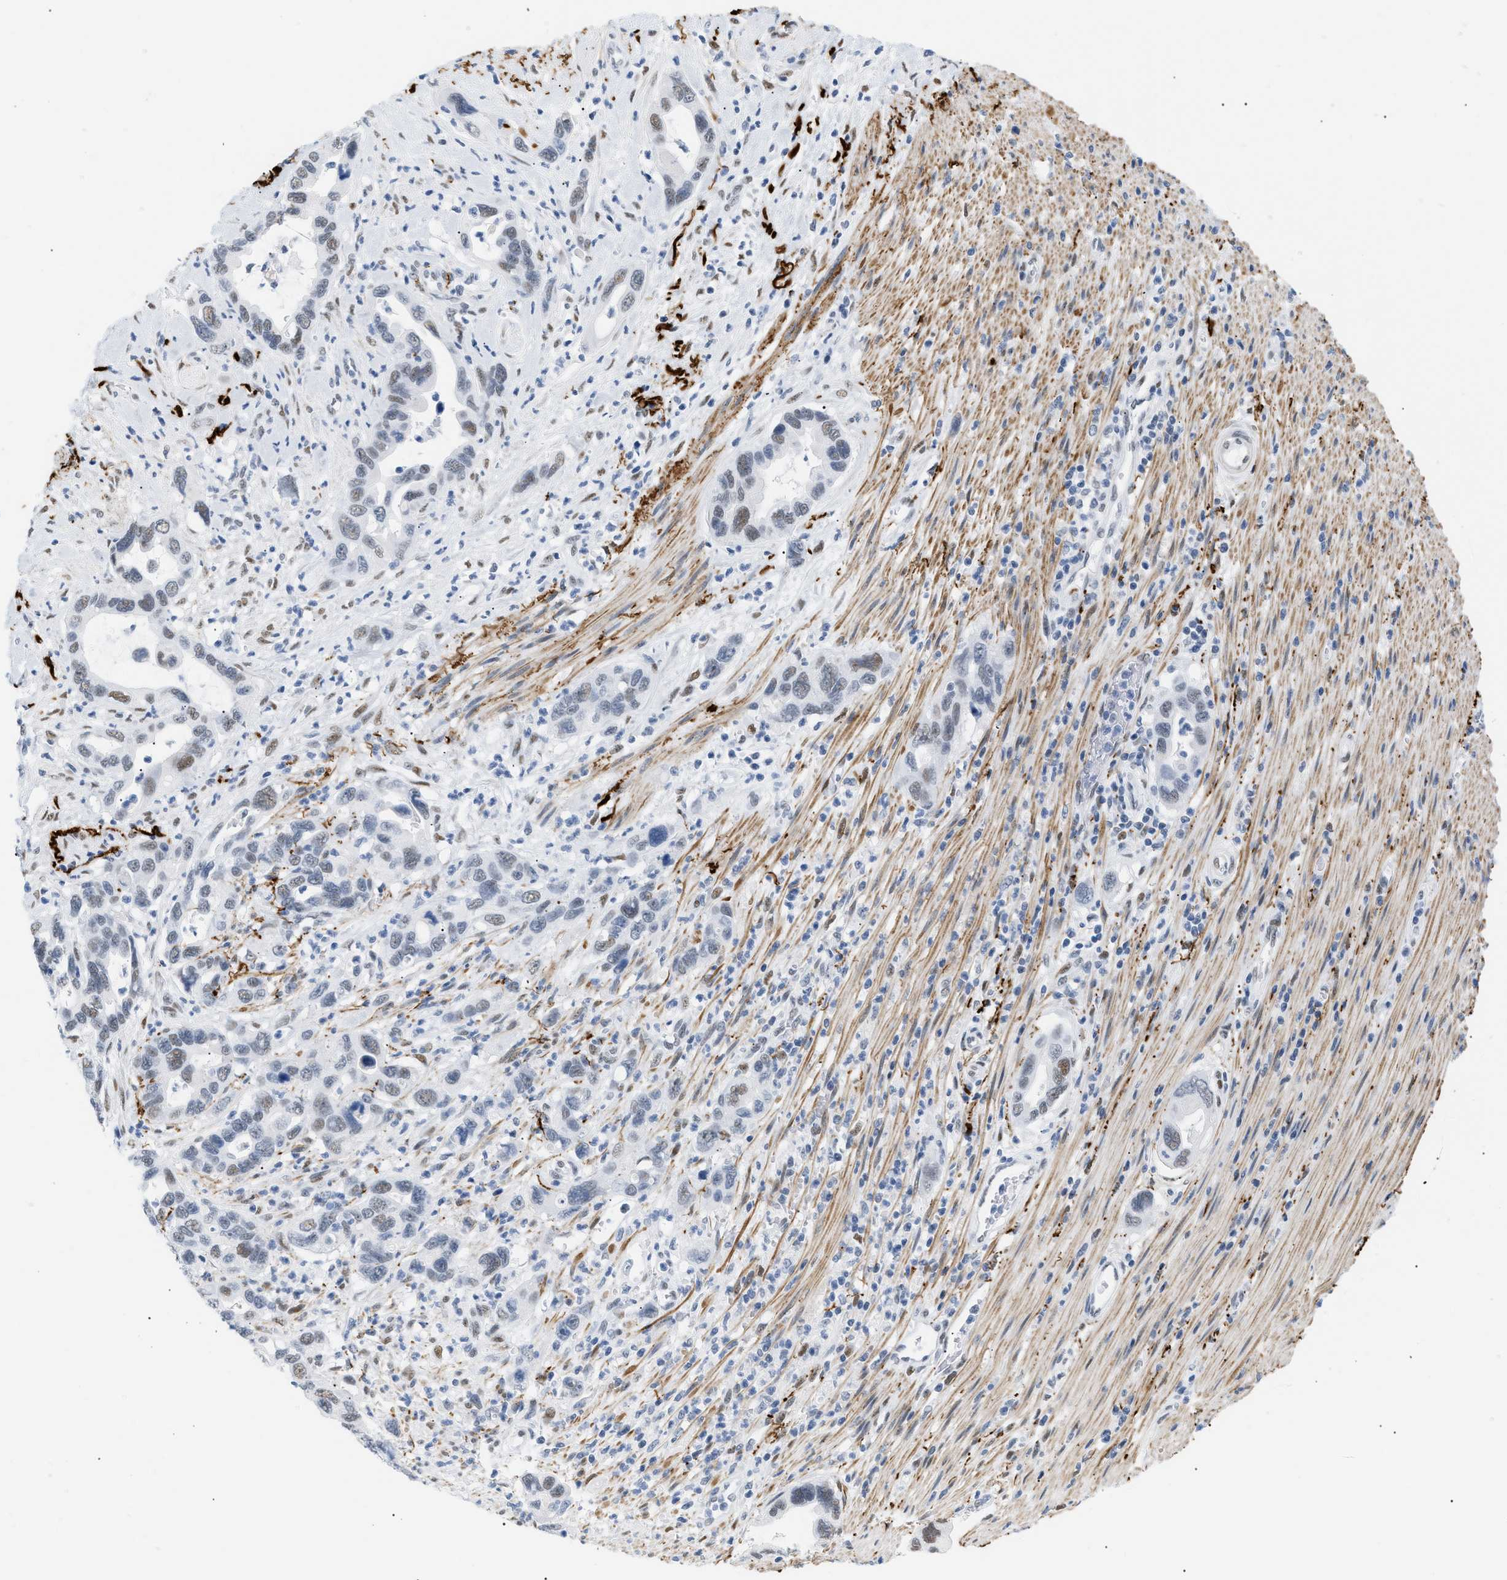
{"staining": {"intensity": "weak", "quantity": "25%-75%", "location": "nuclear"}, "tissue": "pancreatic cancer", "cell_type": "Tumor cells", "image_type": "cancer", "snomed": [{"axis": "morphology", "description": "Adenocarcinoma, NOS"}, {"axis": "topography", "description": "Pancreas"}], "caption": "Weak nuclear staining is seen in approximately 25%-75% of tumor cells in pancreatic adenocarcinoma. The protein is stained brown, and the nuclei are stained in blue (DAB (3,3'-diaminobenzidine) IHC with brightfield microscopy, high magnification).", "gene": "ELN", "patient": {"sex": "female", "age": 70}}